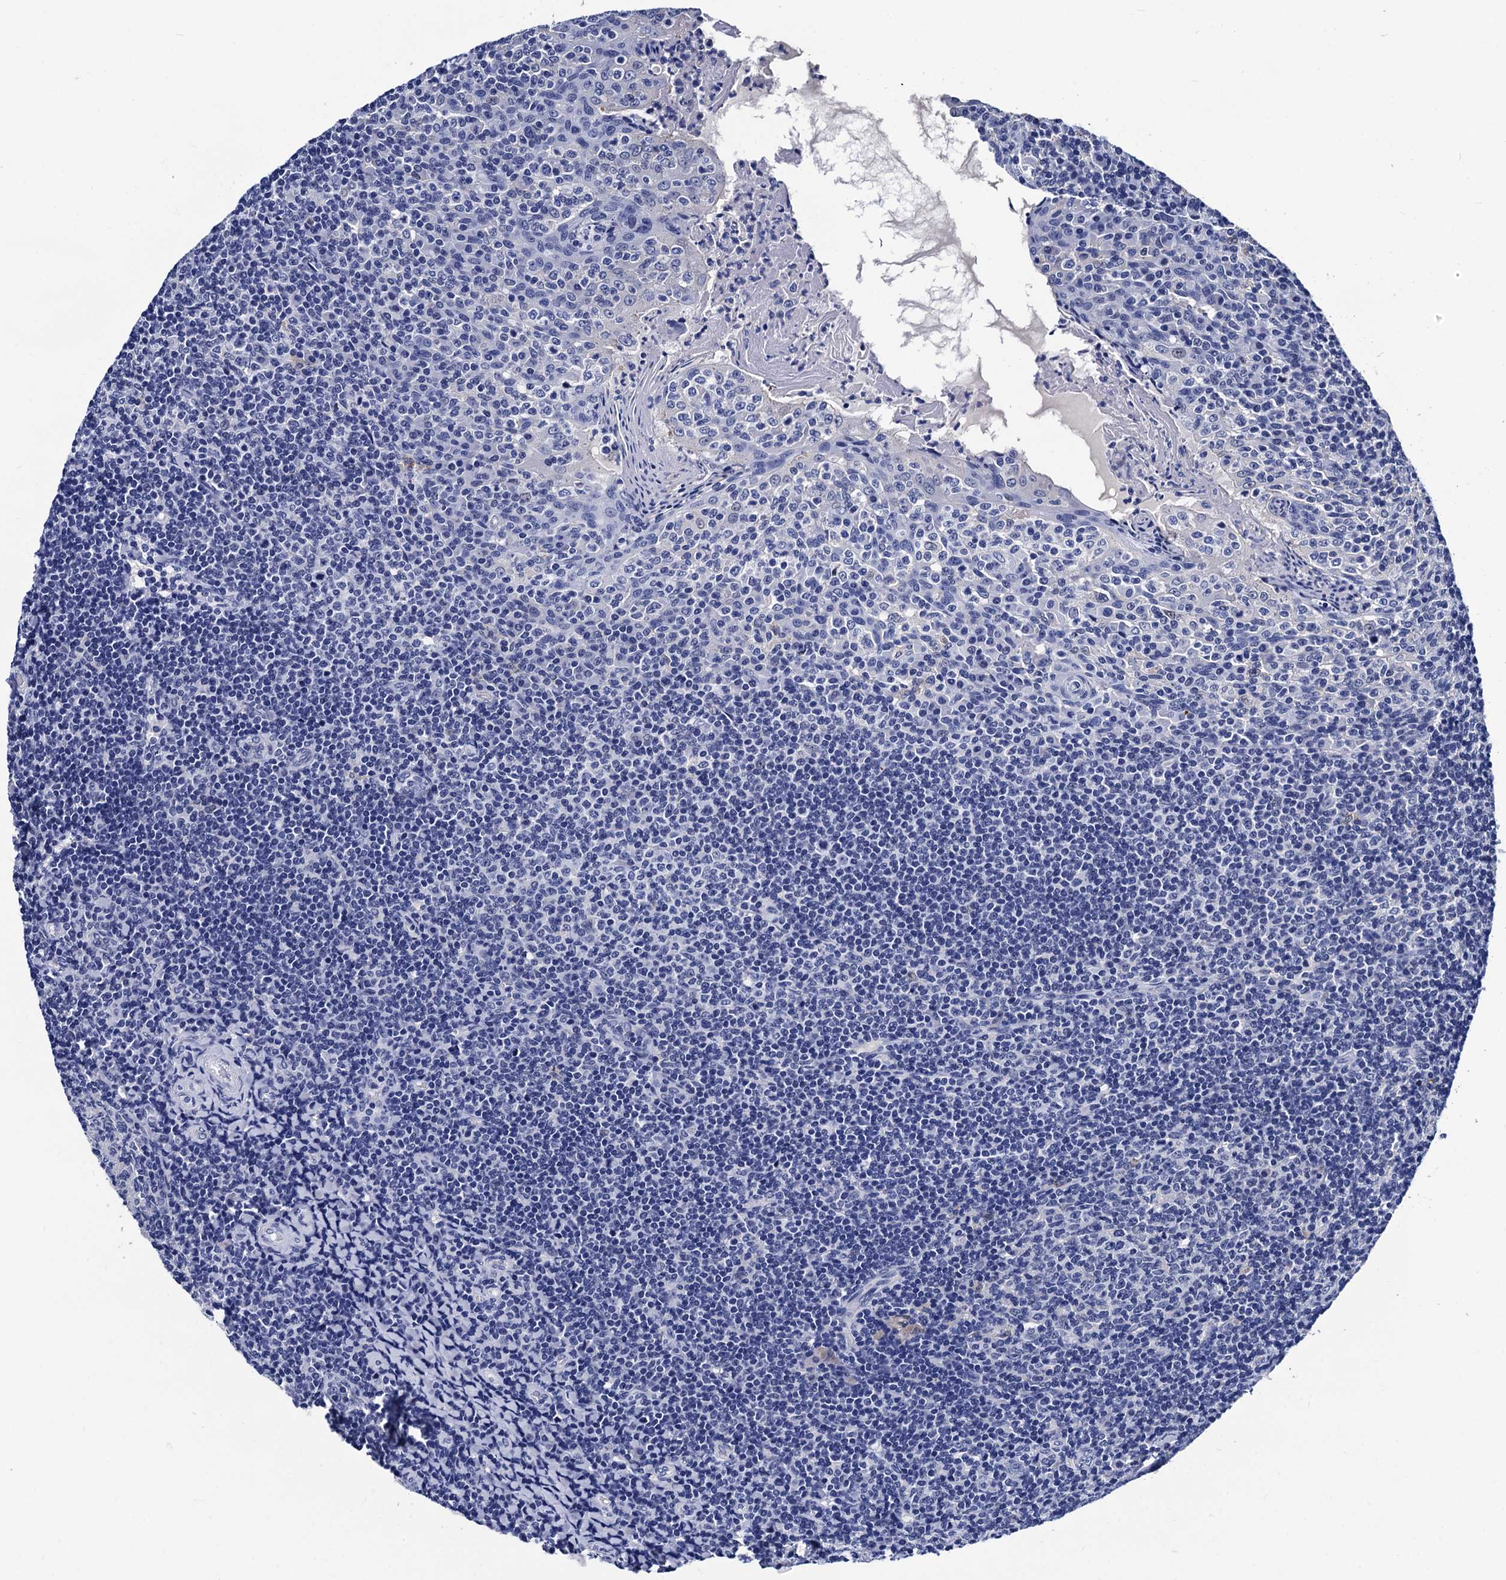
{"staining": {"intensity": "negative", "quantity": "none", "location": "none"}, "tissue": "tonsil", "cell_type": "Germinal center cells", "image_type": "normal", "snomed": [{"axis": "morphology", "description": "Normal tissue, NOS"}, {"axis": "topography", "description": "Tonsil"}], "caption": "IHC photomicrograph of unremarkable tonsil: human tonsil stained with DAB (3,3'-diaminobenzidine) shows no significant protein expression in germinal center cells. The staining is performed using DAB (3,3'-diaminobenzidine) brown chromogen with nuclei counter-stained in using hematoxylin.", "gene": "LRRC30", "patient": {"sex": "female", "age": 10}}